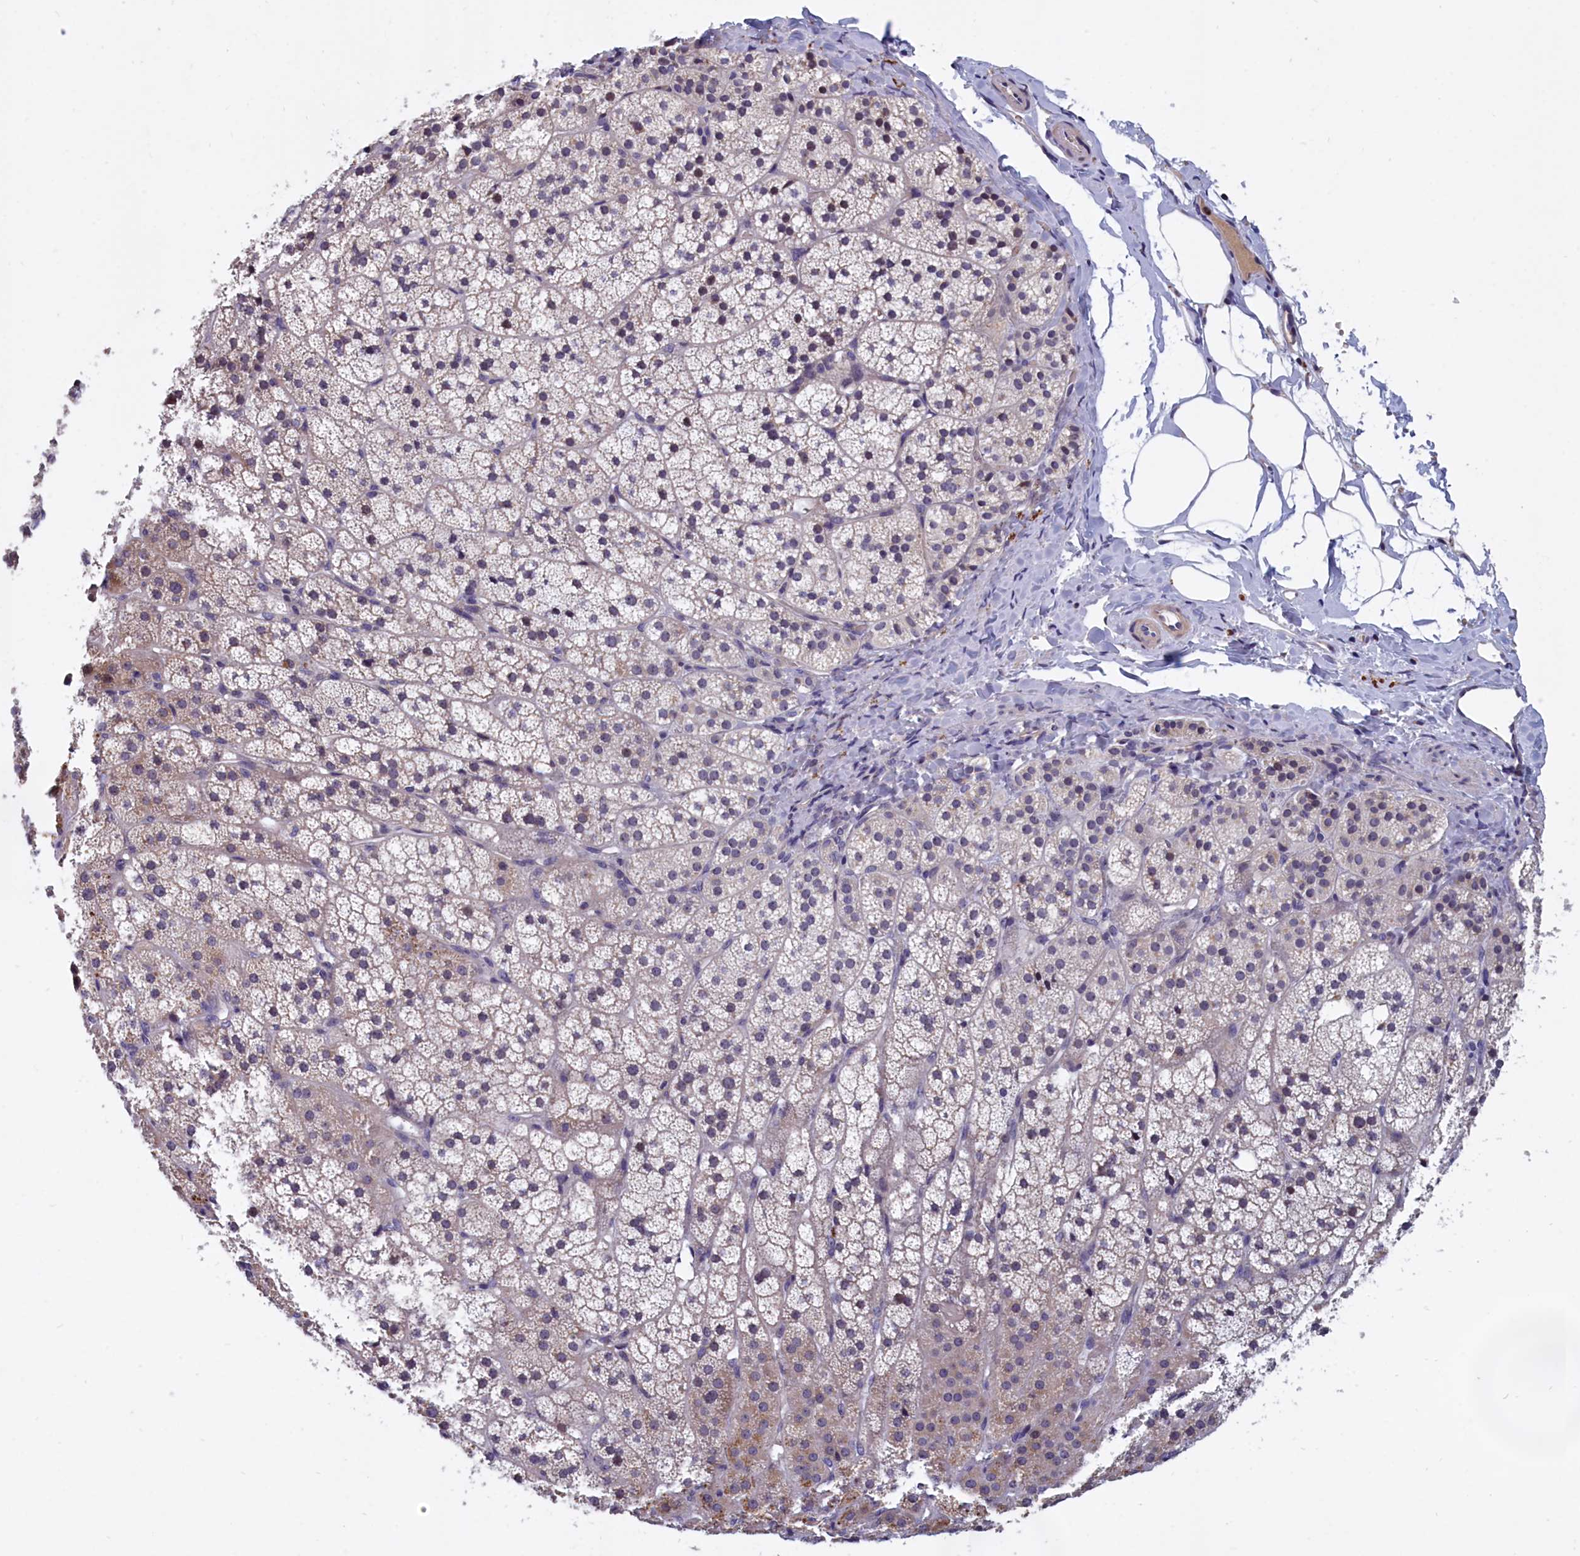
{"staining": {"intensity": "weak", "quantity": "25%-75%", "location": "cytoplasmic/membranous"}, "tissue": "adrenal gland", "cell_type": "Glandular cells", "image_type": "normal", "snomed": [{"axis": "morphology", "description": "Normal tissue, NOS"}, {"axis": "topography", "description": "Adrenal gland"}], "caption": "Weak cytoplasmic/membranous staining for a protein is appreciated in approximately 25%-75% of glandular cells of normal adrenal gland using immunohistochemistry (IHC).", "gene": "EPB41L4B", "patient": {"sex": "female", "age": 44}}